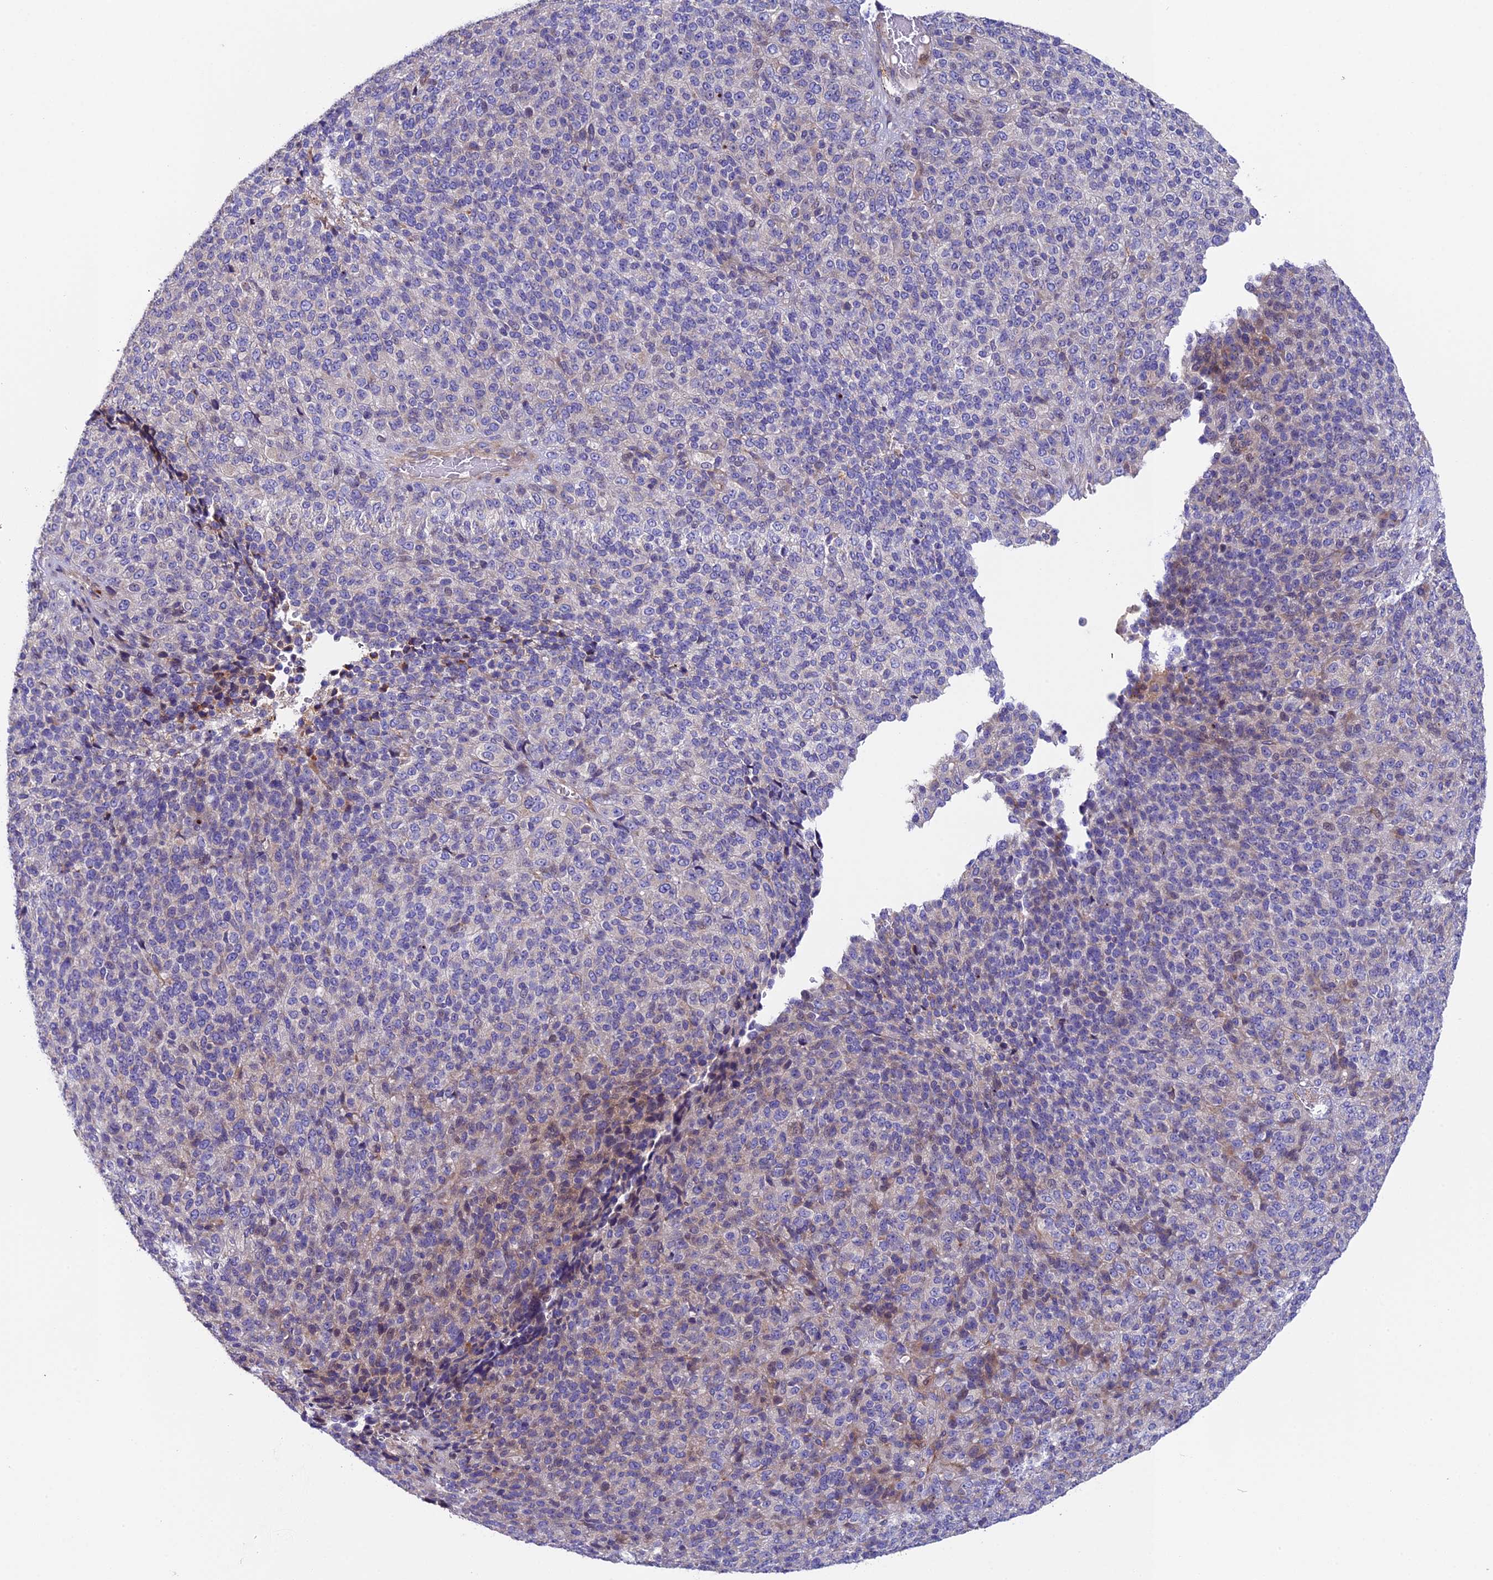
{"staining": {"intensity": "negative", "quantity": "none", "location": "none"}, "tissue": "melanoma", "cell_type": "Tumor cells", "image_type": "cancer", "snomed": [{"axis": "morphology", "description": "Malignant melanoma, Metastatic site"}, {"axis": "topography", "description": "Brain"}], "caption": "Immunohistochemistry histopathology image of neoplastic tissue: human melanoma stained with DAB (3,3'-diaminobenzidine) exhibits no significant protein positivity in tumor cells.", "gene": "PIGU", "patient": {"sex": "female", "age": 56}}